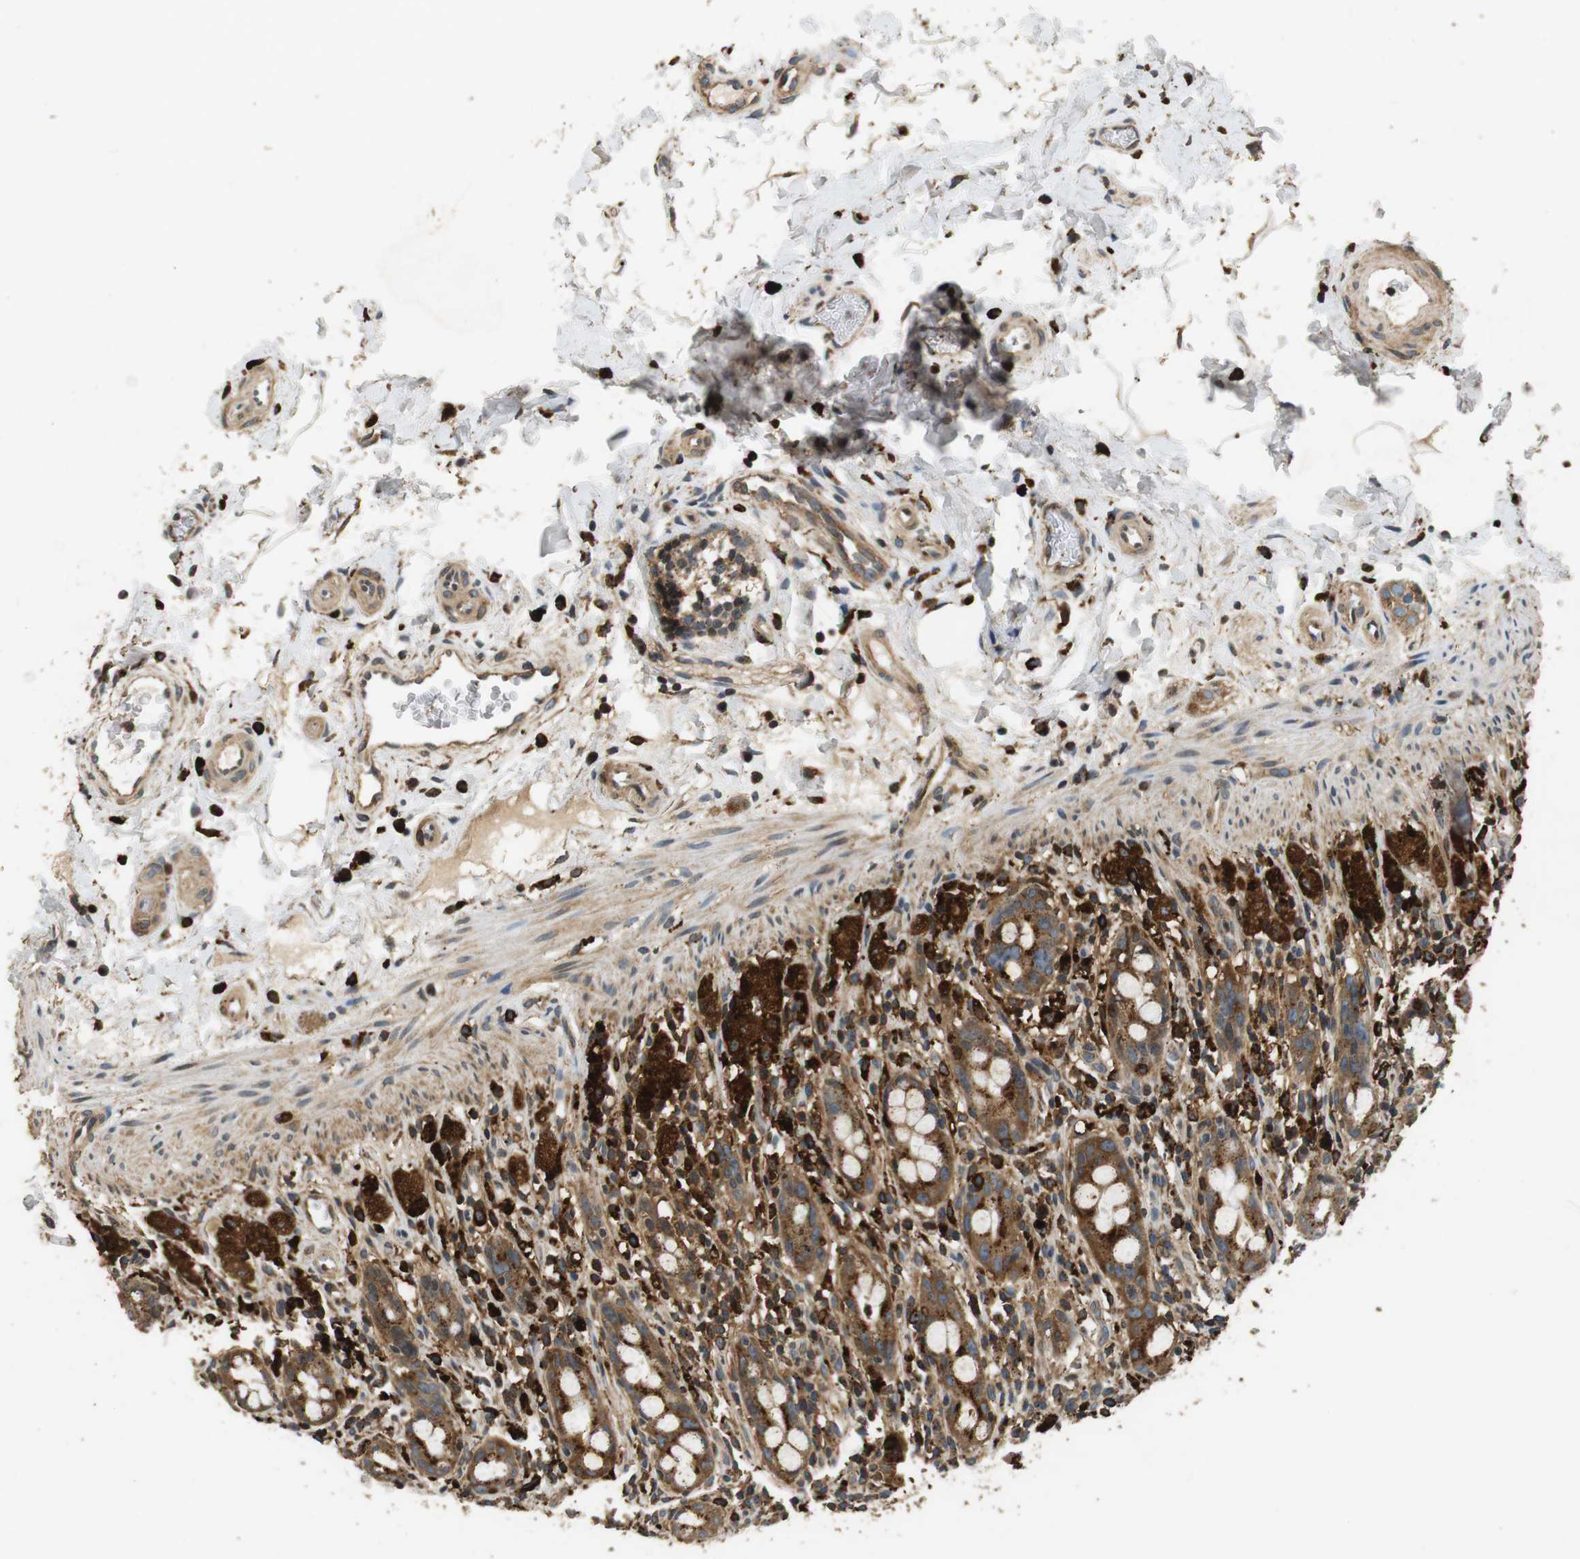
{"staining": {"intensity": "strong", "quantity": ">75%", "location": "cytoplasmic/membranous"}, "tissue": "rectum", "cell_type": "Glandular cells", "image_type": "normal", "snomed": [{"axis": "morphology", "description": "Normal tissue, NOS"}, {"axis": "topography", "description": "Rectum"}], "caption": "IHC image of benign rectum stained for a protein (brown), which displays high levels of strong cytoplasmic/membranous staining in approximately >75% of glandular cells.", "gene": "TXNRD1", "patient": {"sex": "male", "age": 44}}